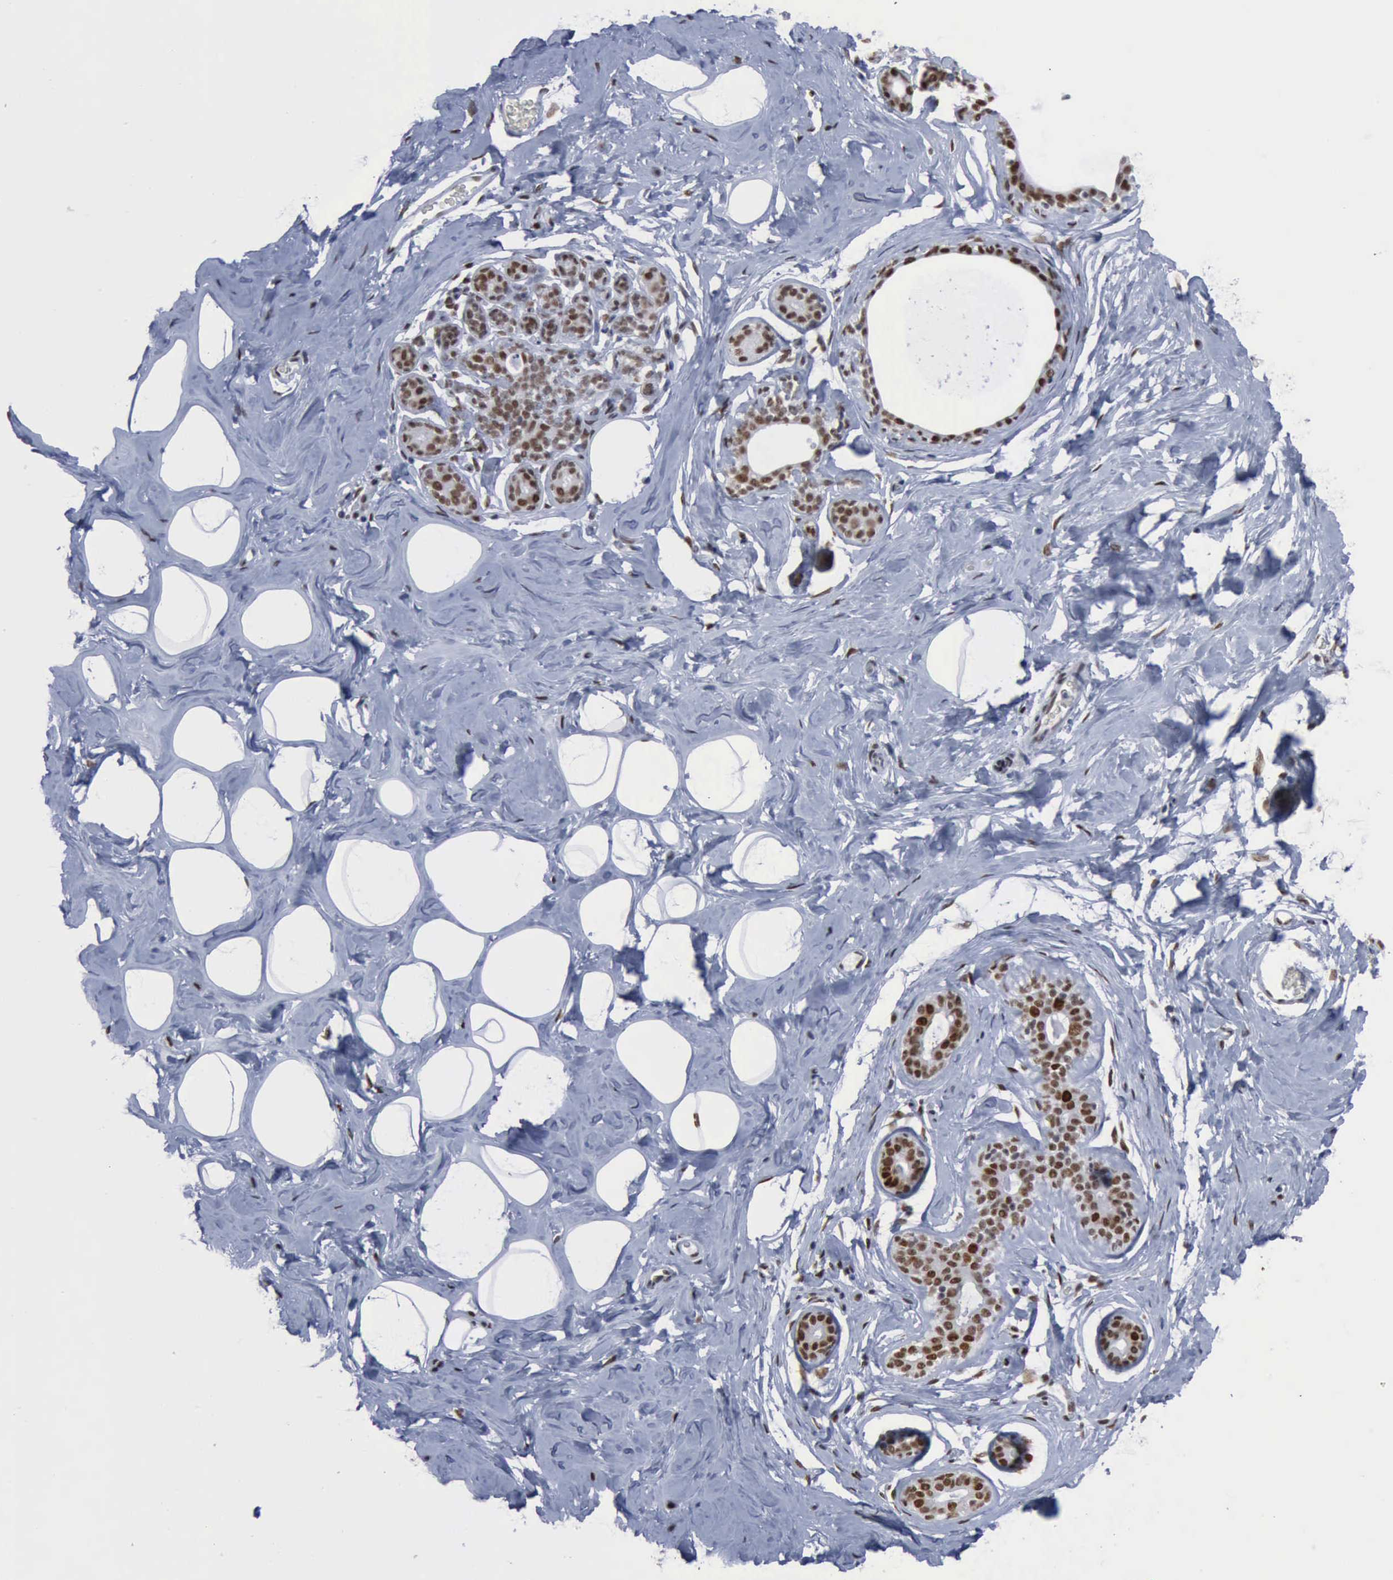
{"staining": {"intensity": "moderate", "quantity": ">75%", "location": "nuclear"}, "tissue": "breast", "cell_type": "Glandular cells", "image_type": "normal", "snomed": [{"axis": "morphology", "description": "Normal tissue, NOS"}, {"axis": "morphology", "description": "Fibrosis, NOS"}, {"axis": "topography", "description": "Breast"}], "caption": "Immunohistochemistry micrograph of benign breast stained for a protein (brown), which demonstrates medium levels of moderate nuclear positivity in about >75% of glandular cells.", "gene": "PCNA", "patient": {"sex": "female", "age": 39}}